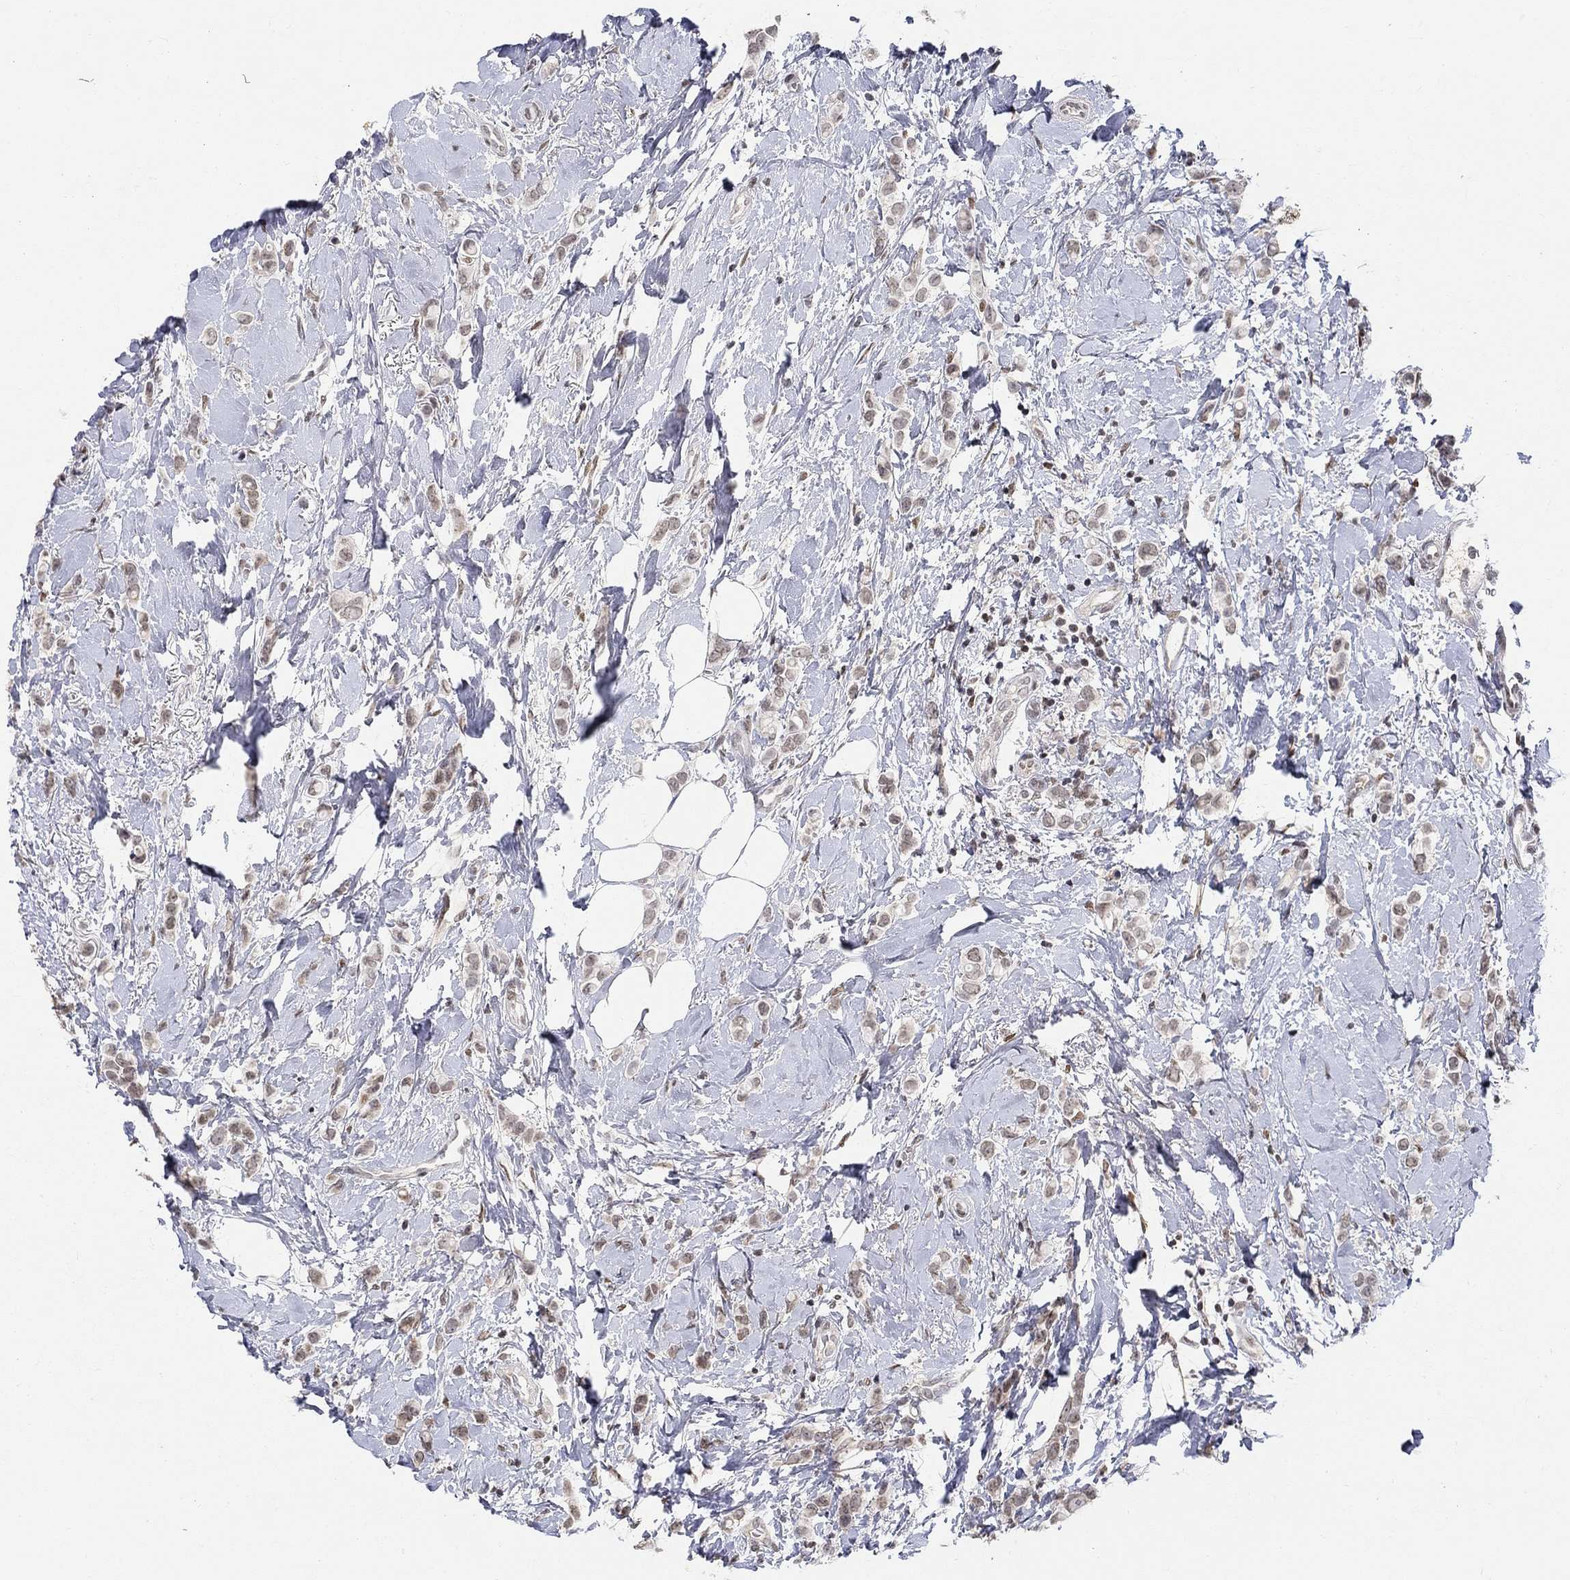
{"staining": {"intensity": "weak", "quantity": "25%-75%", "location": "nuclear"}, "tissue": "breast cancer", "cell_type": "Tumor cells", "image_type": "cancer", "snomed": [{"axis": "morphology", "description": "Lobular carcinoma"}, {"axis": "topography", "description": "Breast"}], "caption": "Breast cancer (lobular carcinoma) was stained to show a protein in brown. There is low levels of weak nuclear staining in about 25%-75% of tumor cells.", "gene": "KLF12", "patient": {"sex": "female", "age": 66}}